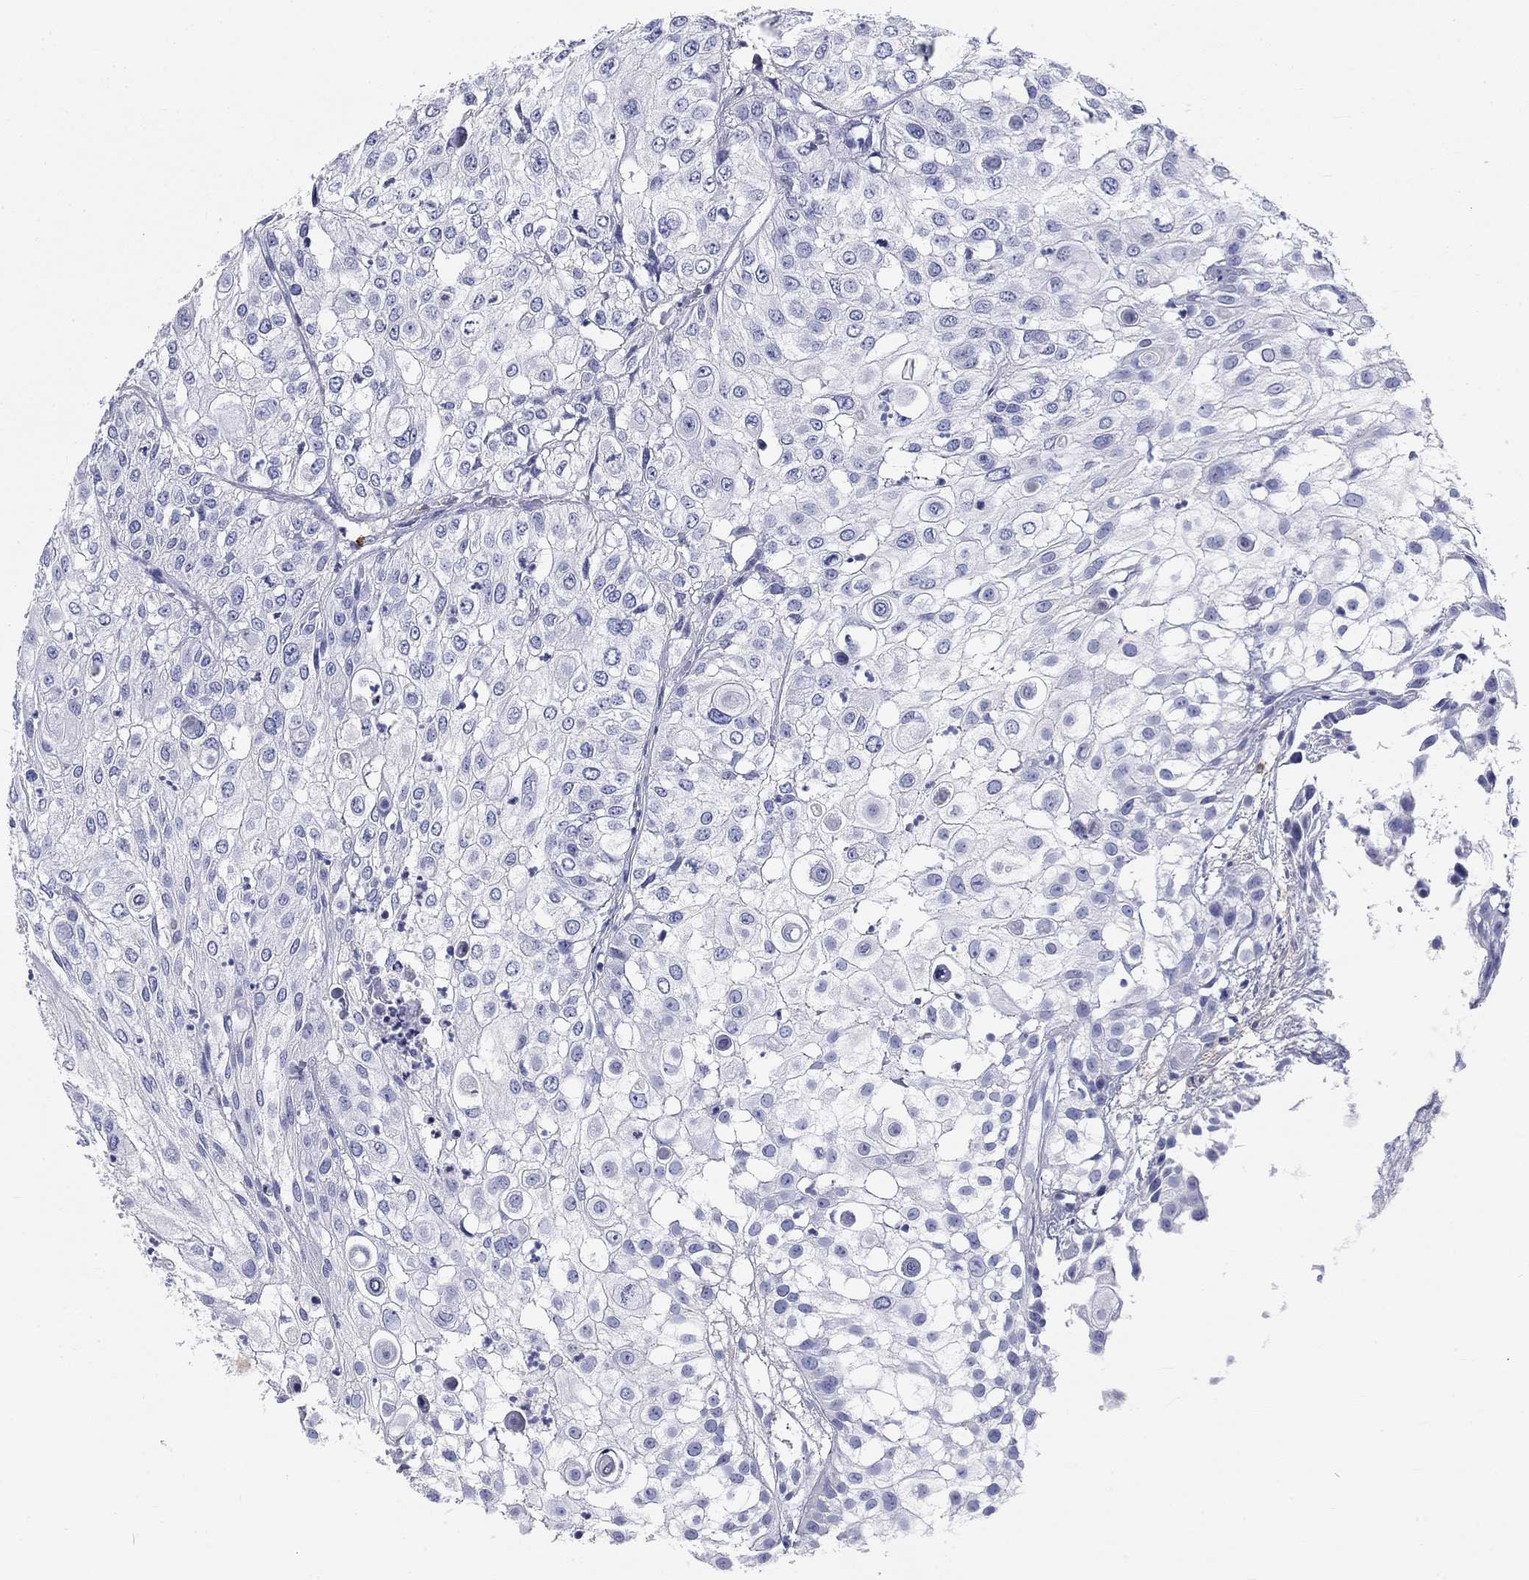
{"staining": {"intensity": "negative", "quantity": "none", "location": "none"}, "tissue": "urothelial cancer", "cell_type": "Tumor cells", "image_type": "cancer", "snomed": [{"axis": "morphology", "description": "Urothelial carcinoma, High grade"}, {"axis": "topography", "description": "Urinary bladder"}], "caption": "Tumor cells are negative for brown protein staining in urothelial carcinoma (high-grade).", "gene": "CD40LG", "patient": {"sex": "female", "age": 79}}